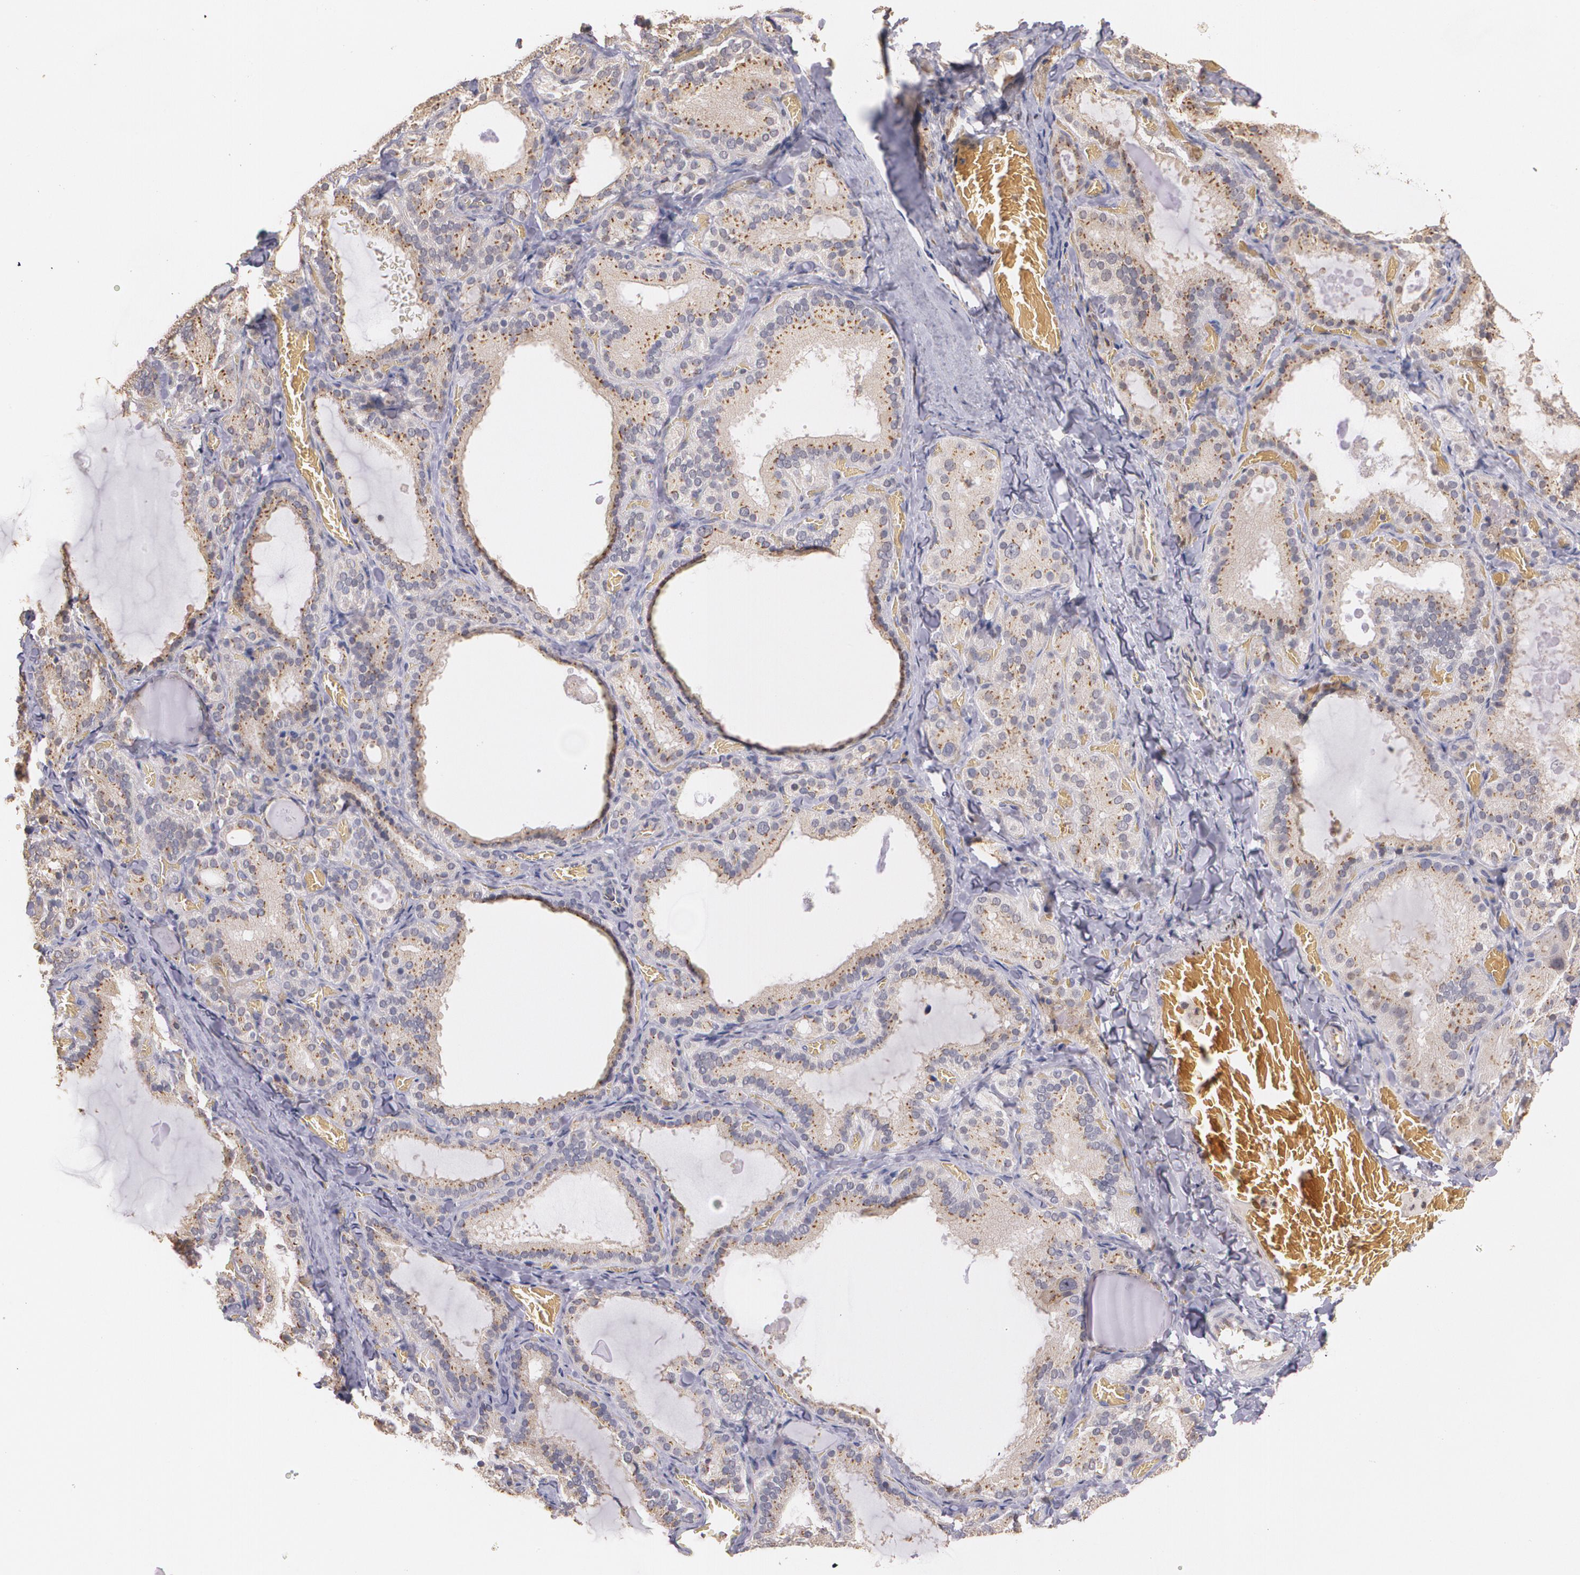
{"staining": {"intensity": "moderate", "quantity": ">75%", "location": "cytoplasmic/membranous,nuclear"}, "tissue": "thyroid gland", "cell_type": "Glandular cells", "image_type": "normal", "snomed": [{"axis": "morphology", "description": "Normal tissue, NOS"}, {"axis": "topography", "description": "Thyroid gland"}], "caption": "Benign thyroid gland was stained to show a protein in brown. There is medium levels of moderate cytoplasmic/membranous,nuclear positivity in about >75% of glandular cells. The protein of interest is stained brown, and the nuclei are stained in blue (DAB IHC with brightfield microscopy, high magnification).", "gene": "ATF3", "patient": {"sex": "female", "age": 33}}